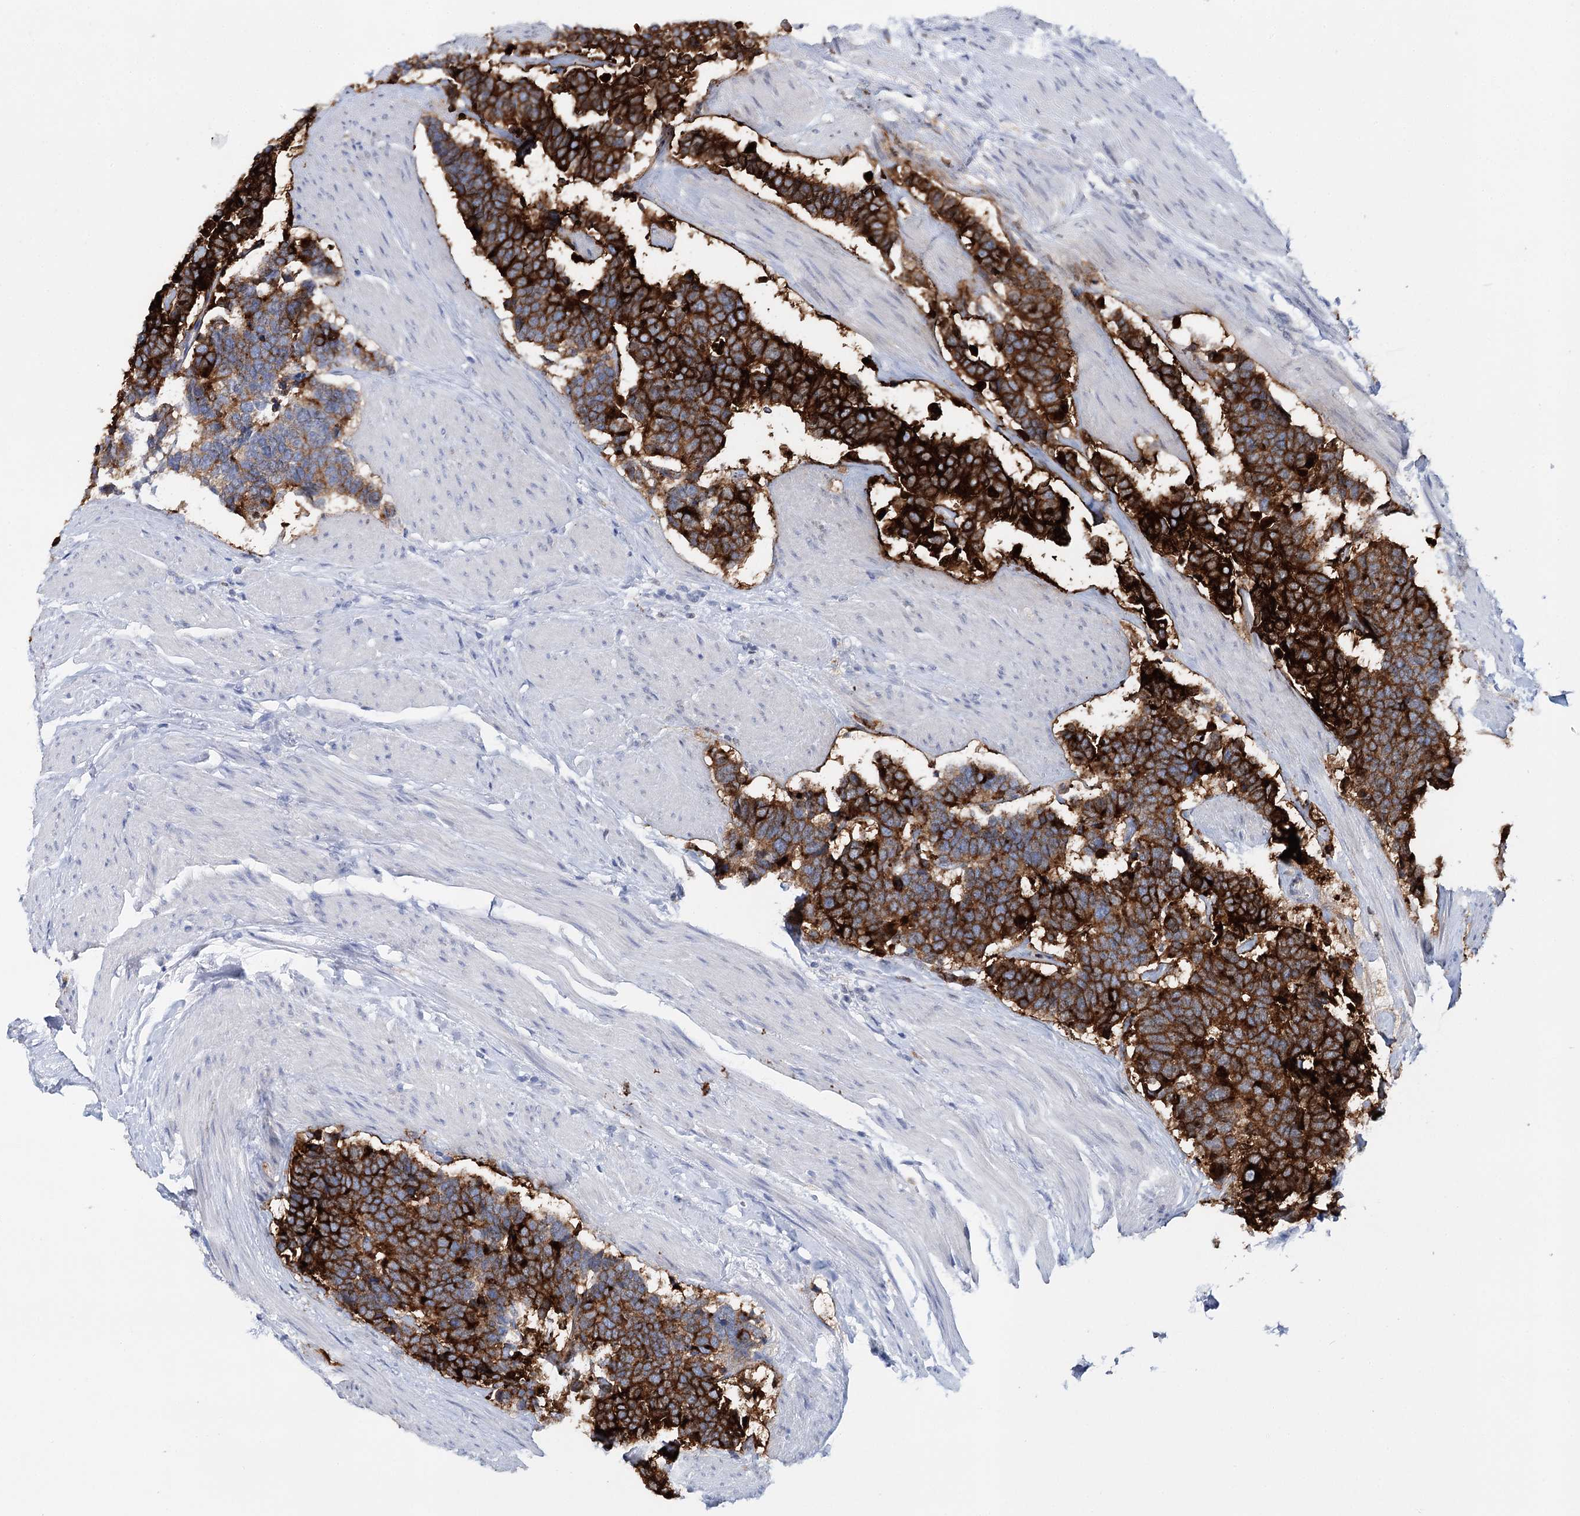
{"staining": {"intensity": "strong", "quantity": ">75%", "location": "cytoplasmic/membranous"}, "tissue": "carcinoid", "cell_type": "Tumor cells", "image_type": "cancer", "snomed": [{"axis": "morphology", "description": "Carcinoma, NOS"}, {"axis": "morphology", "description": "Carcinoid, malignant, NOS"}, {"axis": "topography", "description": "Urinary bladder"}], "caption": "Carcinoid tissue displays strong cytoplasmic/membranous positivity in about >75% of tumor cells, visualized by immunohistochemistry.", "gene": "CEACAM8", "patient": {"sex": "male", "age": 57}}